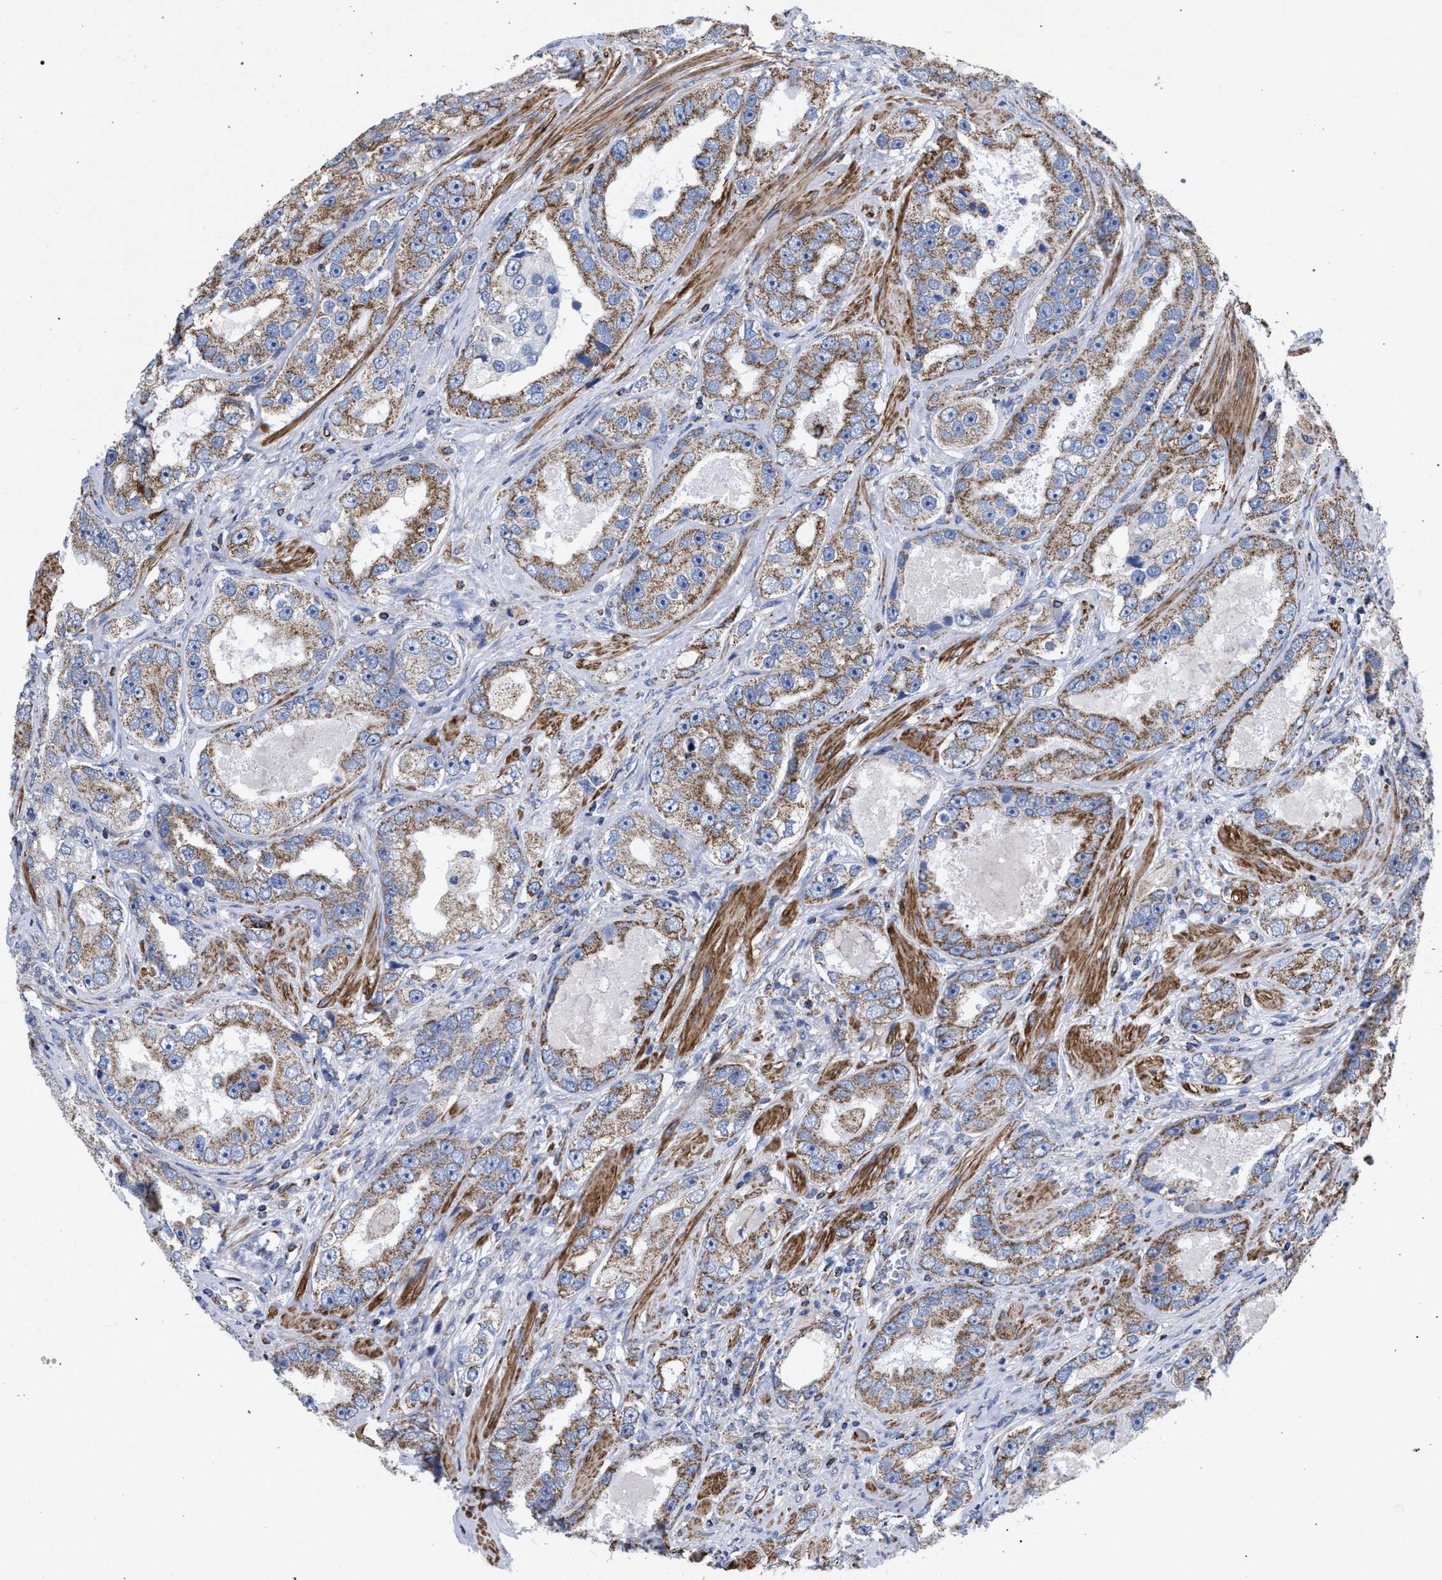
{"staining": {"intensity": "moderate", "quantity": ">75%", "location": "cytoplasmic/membranous"}, "tissue": "prostate cancer", "cell_type": "Tumor cells", "image_type": "cancer", "snomed": [{"axis": "morphology", "description": "Adenocarcinoma, High grade"}, {"axis": "topography", "description": "Prostate"}], "caption": "A brown stain shows moderate cytoplasmic/membranous expression of a protein in prostate cancer (adenocarcinoma (high-grade)) tumor cells. (Brightfield microscopy of DAB IHC at high magnification).", "gene": "ACADS", "patient": {"sex": "male", "age": 63}}